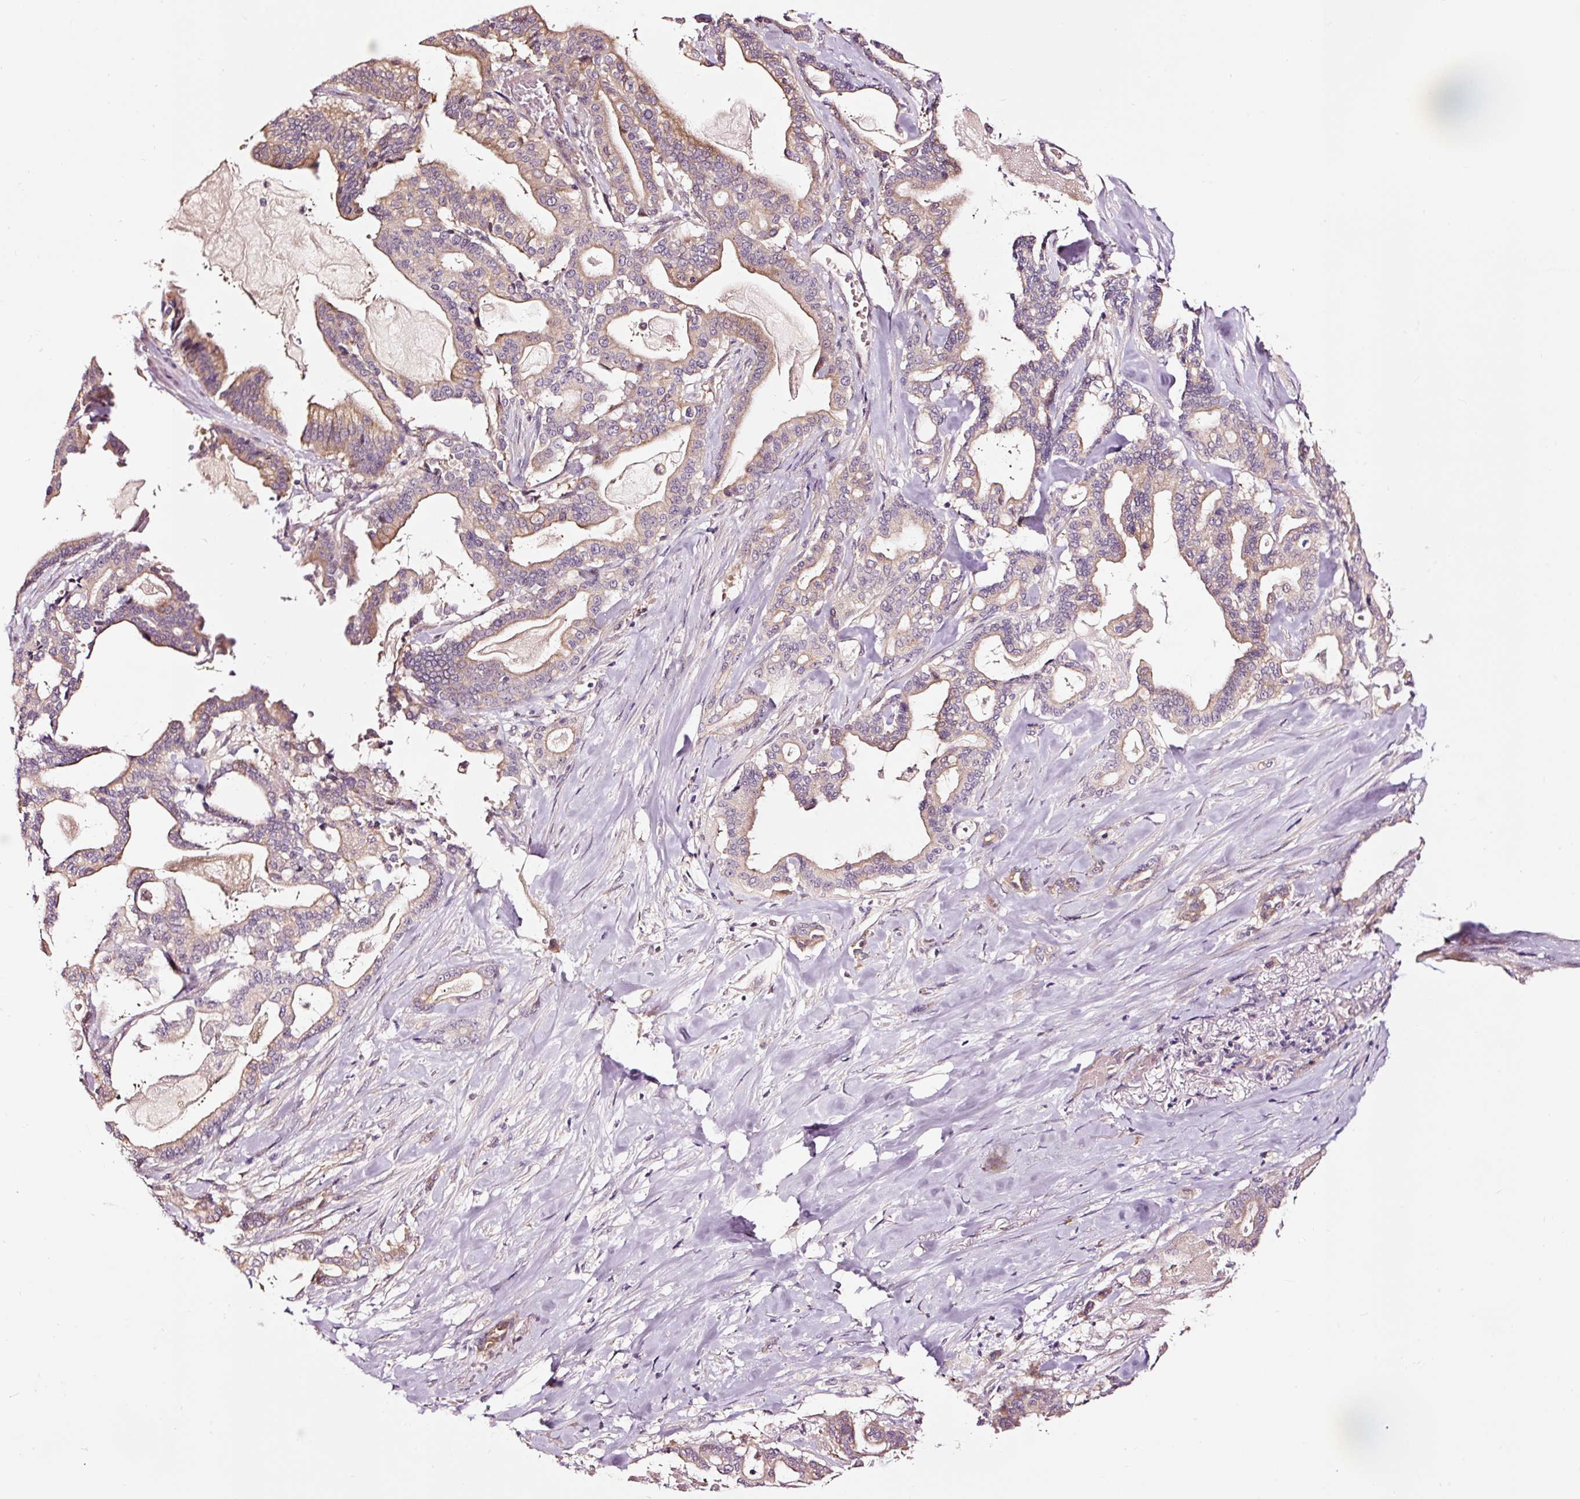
{"staining": {"intensity": "weak", "quantity": ">75%", "location": "cytoplasmic/membranous"}, "tissue": "pancreatic cancer", "cell_type": "Tumor cells", "image_type": "cancer", "snomed": [{"axis": "morphology", "description": "Adenocarcinoma, NOS"}, {"axis": "topography", "description": "Pancreas"}], "caption": "A brown stain labels weak cytoplasmic/membranous positivity of a protein in human pancreatic adenocarcinoma tumor cells. (DAB (3,3'-diaminobenzidine) IHC, brown staining for protein, blue staining for nuclei).", "gene": "UTP14A", "patient": {"sex": "male", "age": 63}}